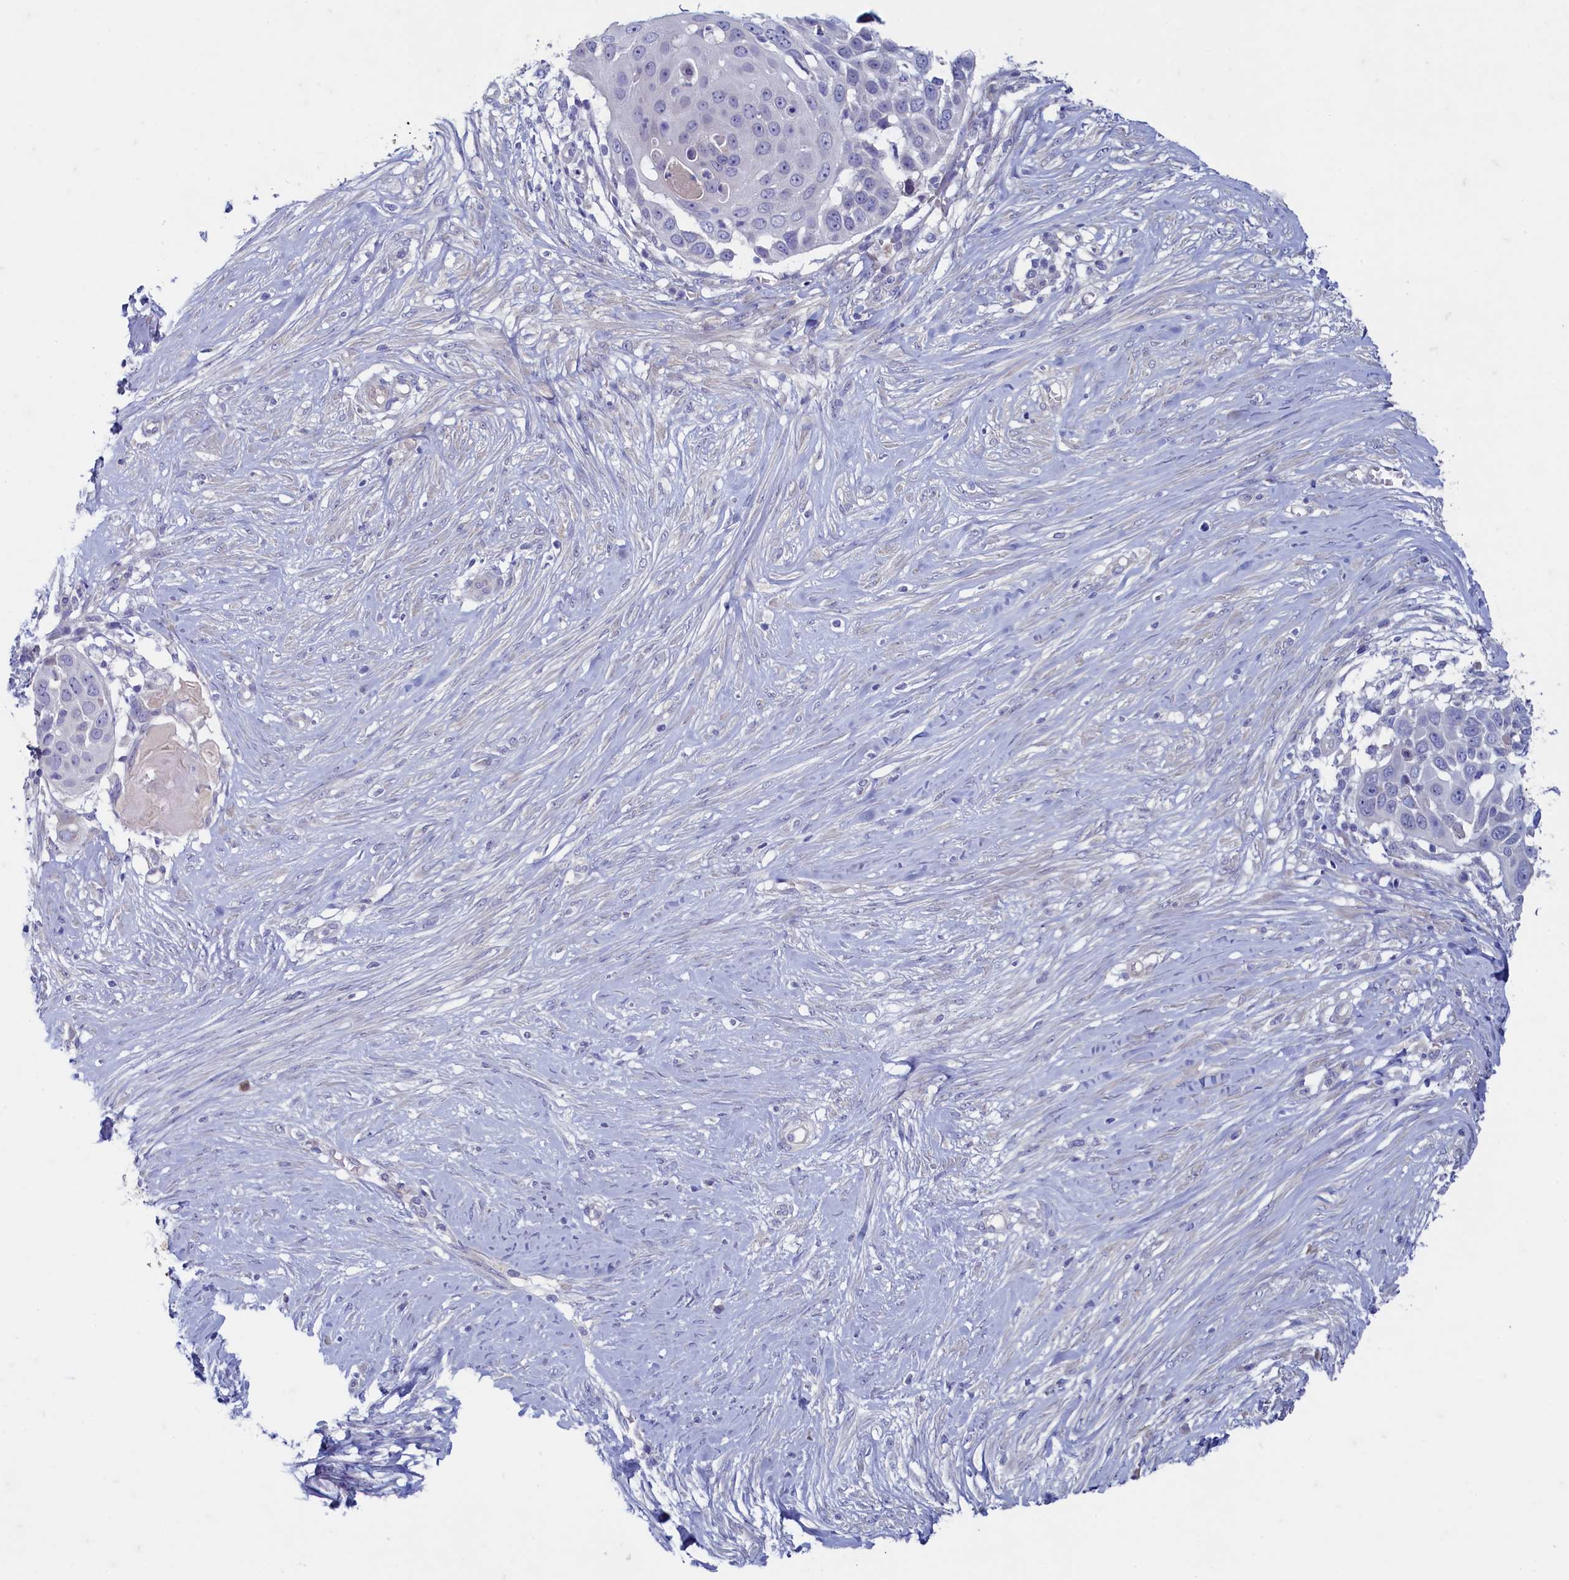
{"staining": {"intensity": "negative", "quantity": "none", "location": "none"}, "tissue": "skin cancer", "cell_type": "Tumor cells", "image_type": "cancer", "snomed": [{"axis": "morphology", "description": "Squamous cell carcinoma, NOS"}, {"axis": "topography", "description": "Skin"}], "caption": "A histopathology image of human squamous cell carcinoma (skin) is negative for staining in tumor cells.", "gene": "MAP1LC3A", "patient": {"sex": "female", "age": 44}}